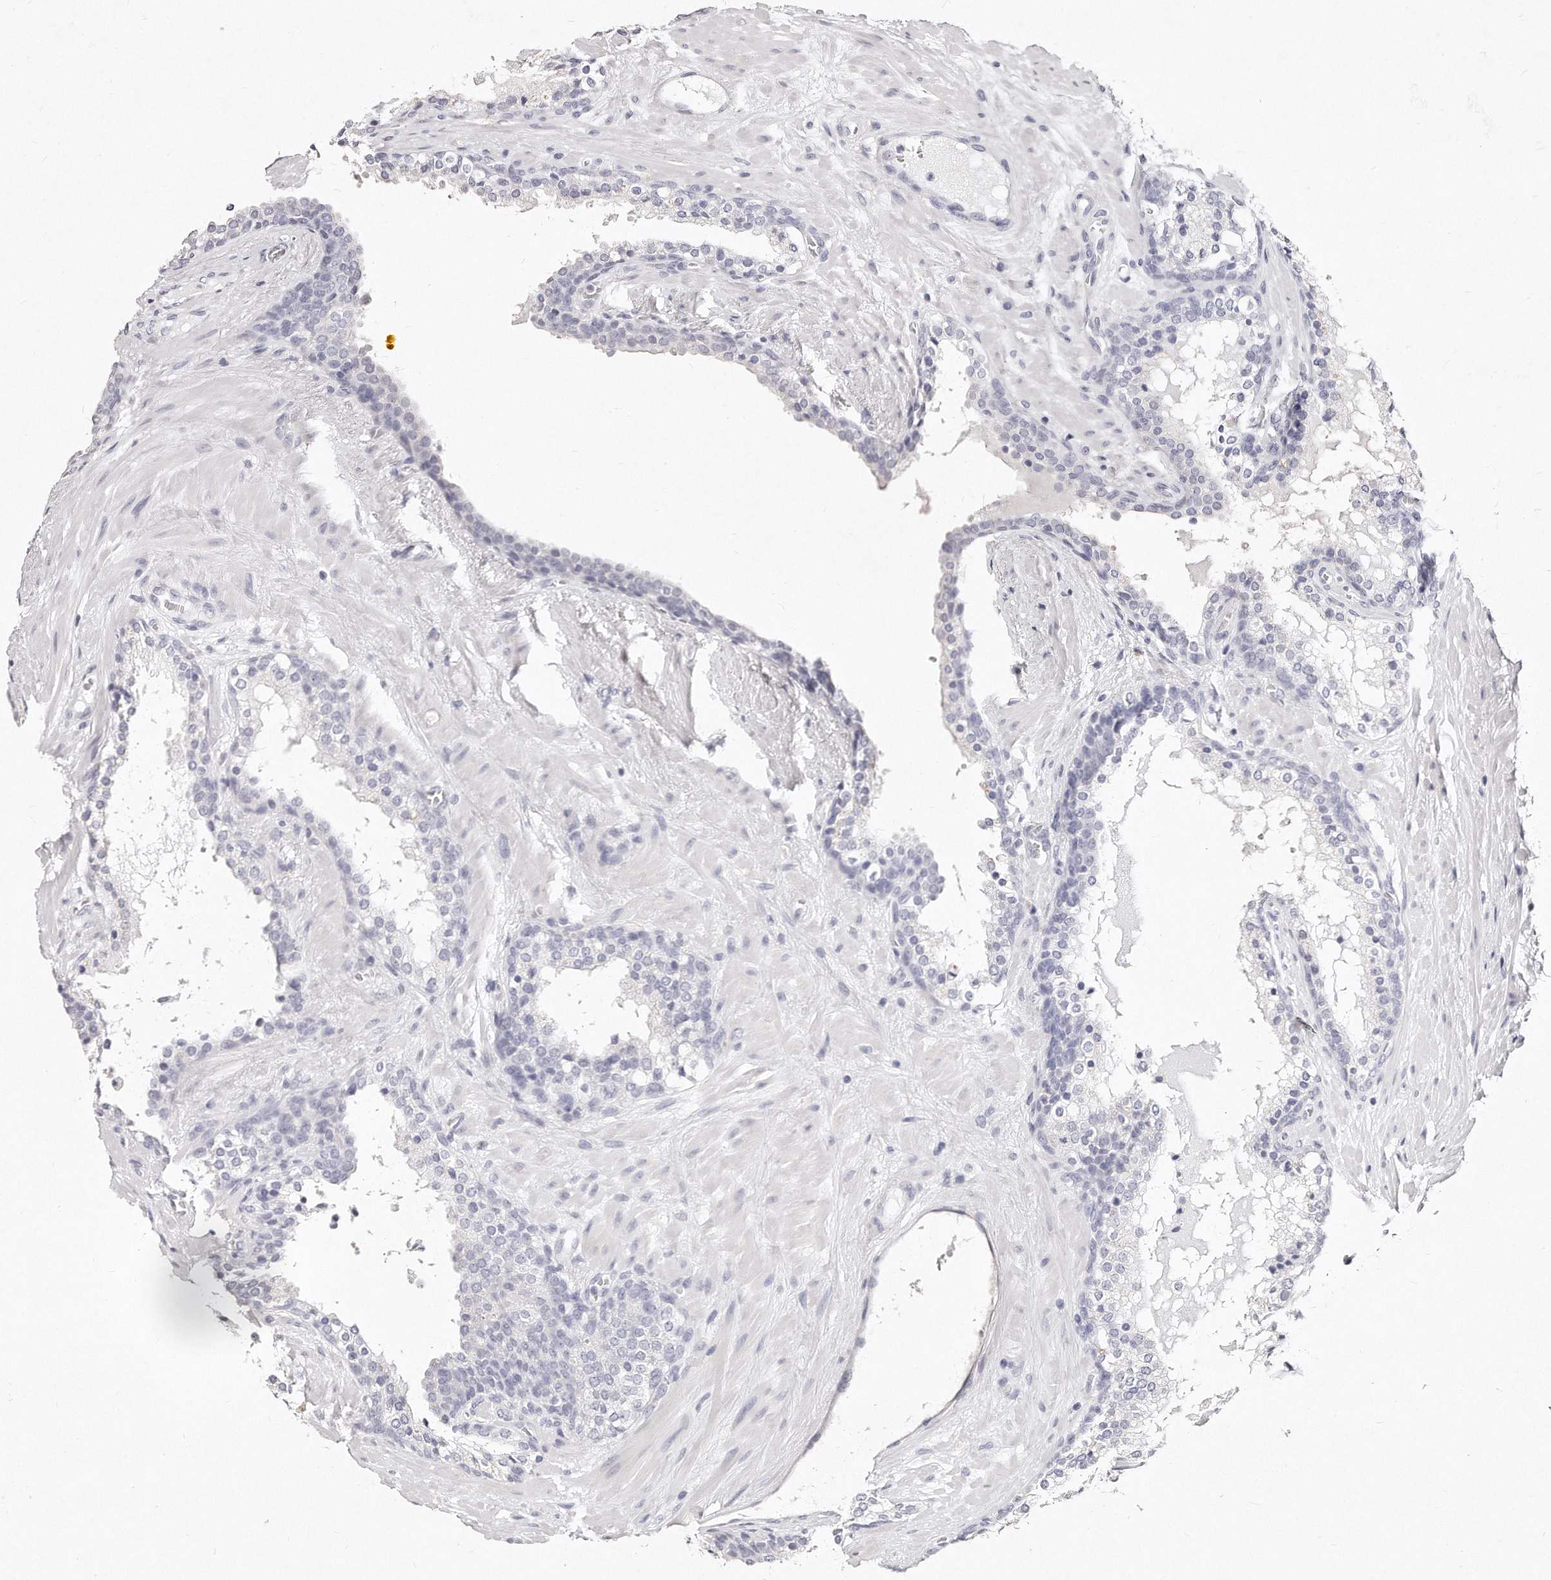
{"staining": {"intensity": "negative", "quantity": "none", "location": "none"}, "tissue": "prostate cancer", "cell_type": "Tumor cells", "image_type": "cancer", "snomed": [{"axis": "morphology", "description": "Adenocarcinoma, High grade"}, {"axis": "topography", "description": "Prostate"}], "caption": "An IHC image of prostate cancer (high-grade adenocarcinoma) is shown. There is no staining in tumor cells of prostate cancer (high-grade adenocarcinoma).", "gene": "GDA", "patient": {"sex": "male", "age": 56}}